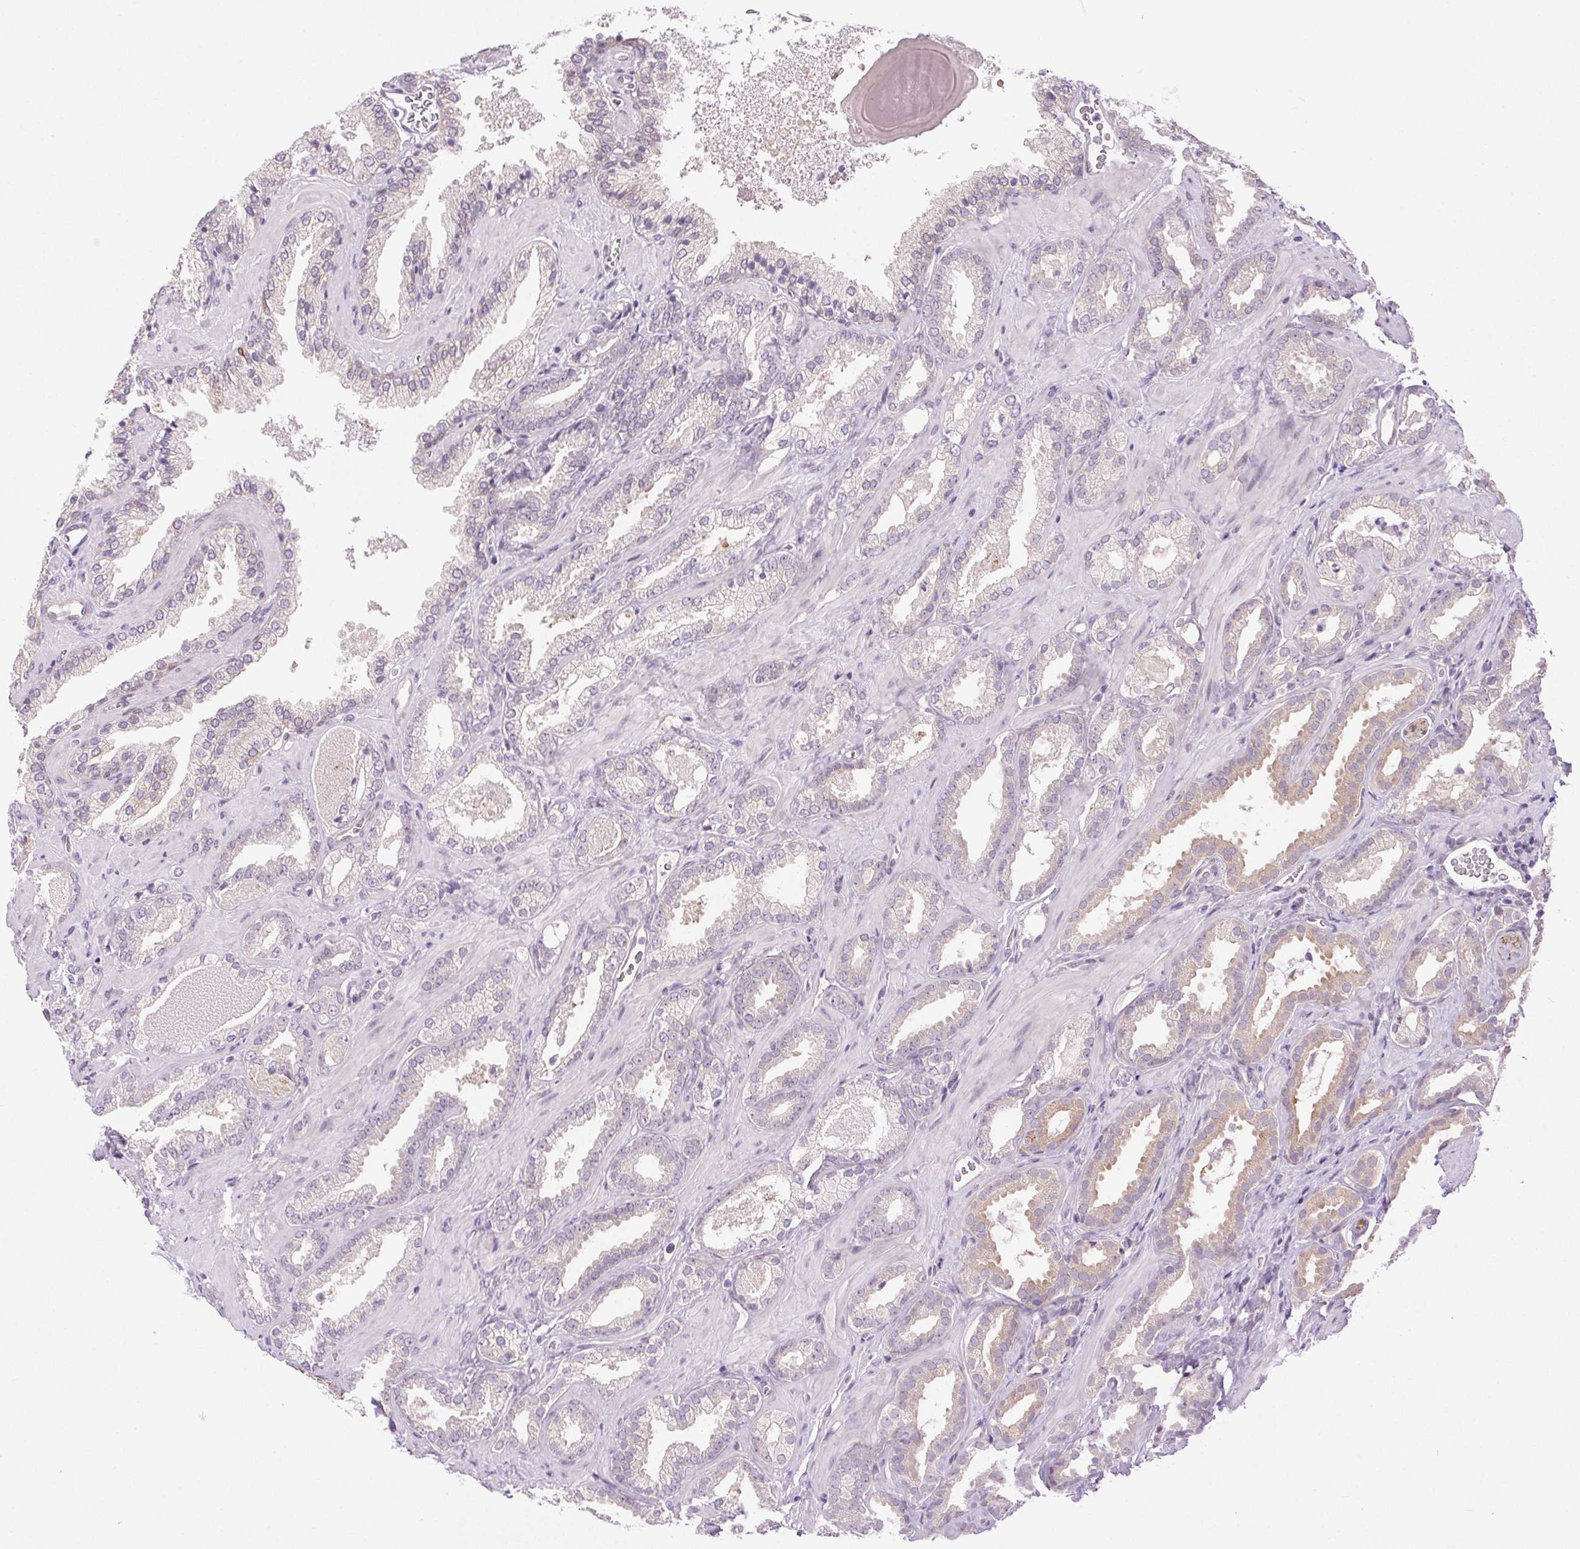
{"staining": {"intensity": "negative", "quantity": "none", "location": "none"}, "tissue": "prostate cancer", "cell_type": "Tumor cells", "image_type": "cancer", "snomed": [{"axis": "morphology", "description": "Adenocarcinoma, Low grade"}, {"axis": "topography", "description": "Prostate"}], "caption": "Low-grade adenocarcinoma (prostate) was stained to show a protein in brown. There is no significant staining in tumor cells.", "gene": "SYT11", "patient": {"sex": "male", "age": 62}}